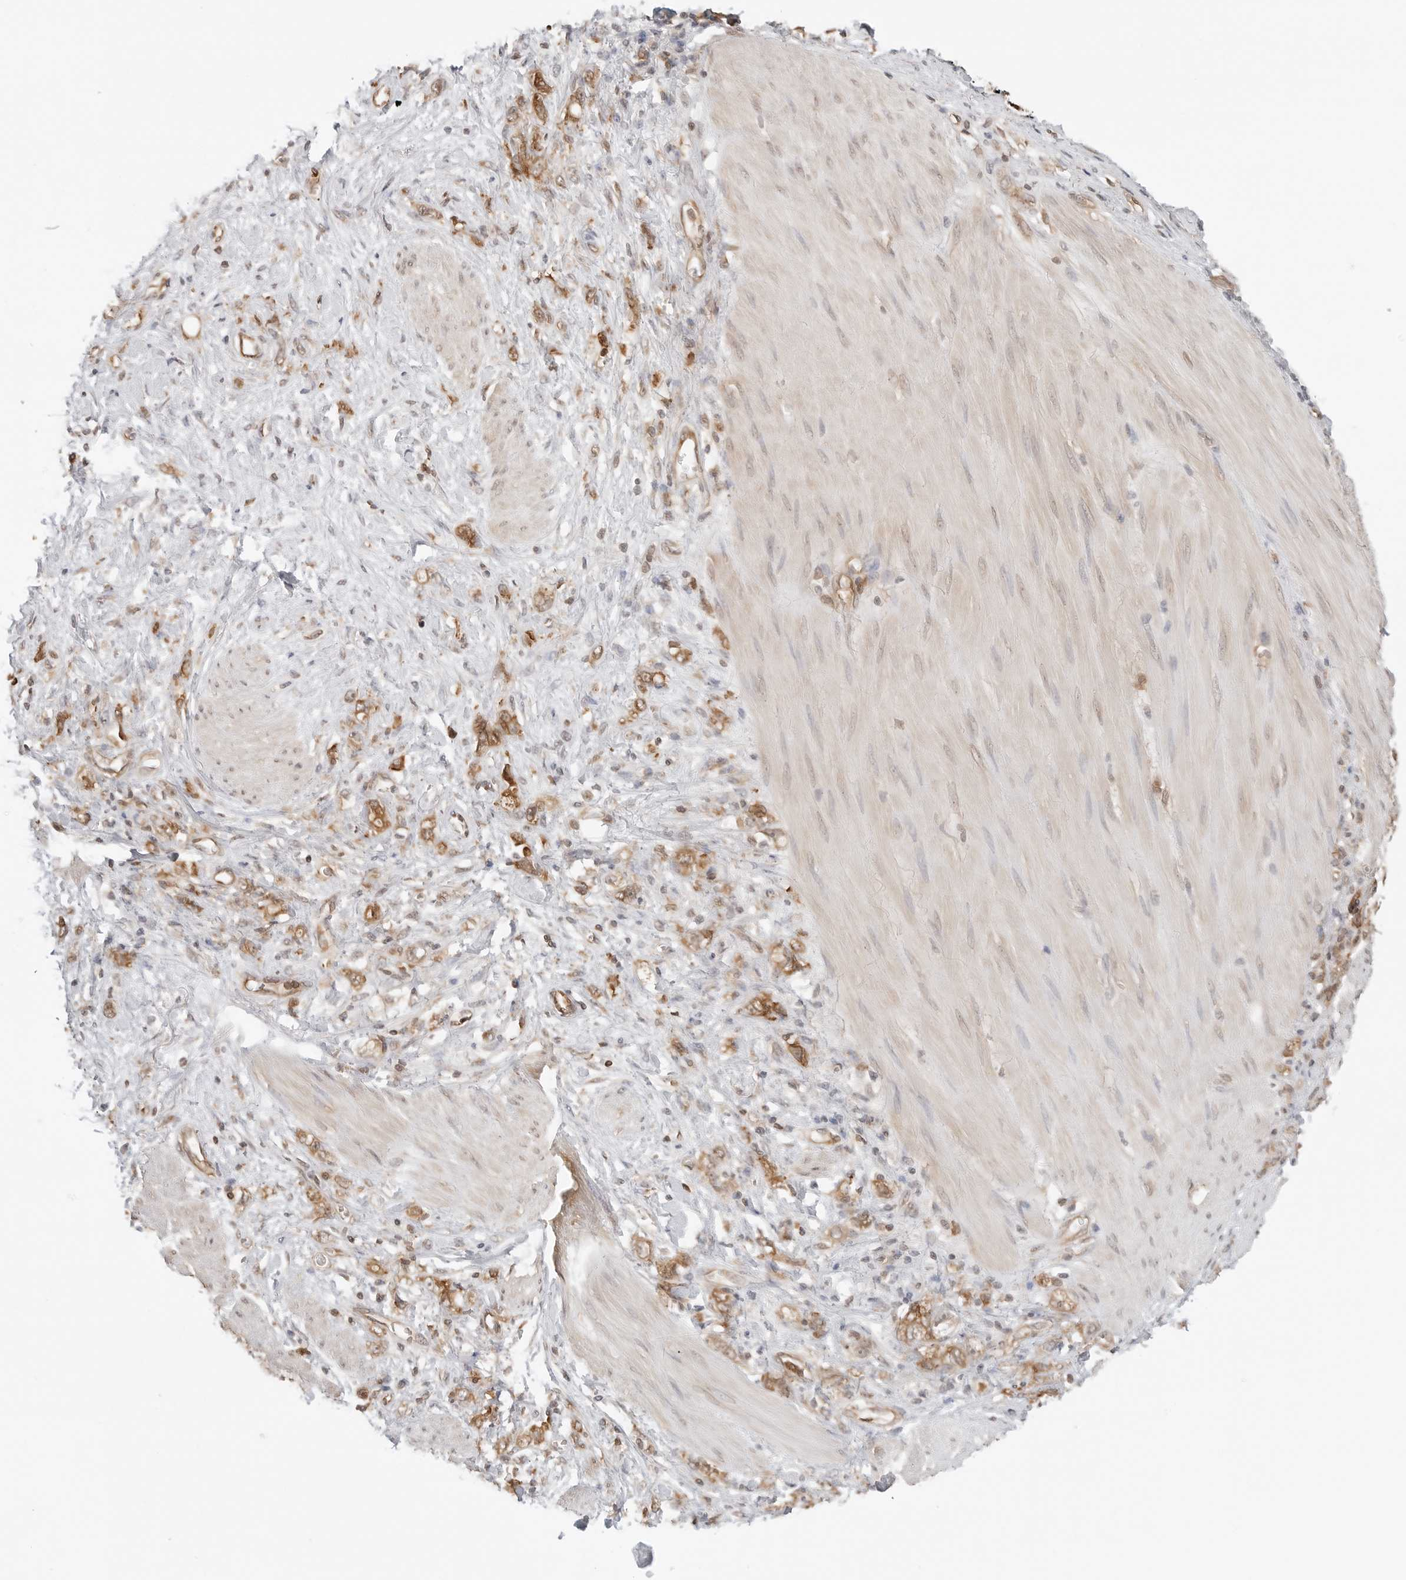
{"staining": {"intensity": "moderate", "quantity": ">75%", "location": "cytoplasmic/membranous"}, "tissue": "stomach cancer", "cell_type": "Tumor cells", "image_type": "cancer", "snomed": [{"axis": "morphology", "description": "Adenocarcinoma, NOS"}, {"axis": "topography", "description": "Stomach"}], "caption": "A high-resolution histopathology image shows immunohistochemistry staining of adenocarcinoma (stomach), which demonstrates moderate cytoplasmic/membranous expression in approximately >75% of tumor cells. The protein is shown in brown color, while the nuclei are stained blue.", "gene": "NUDC", "patient": {"sex": "female", "age": 76}}